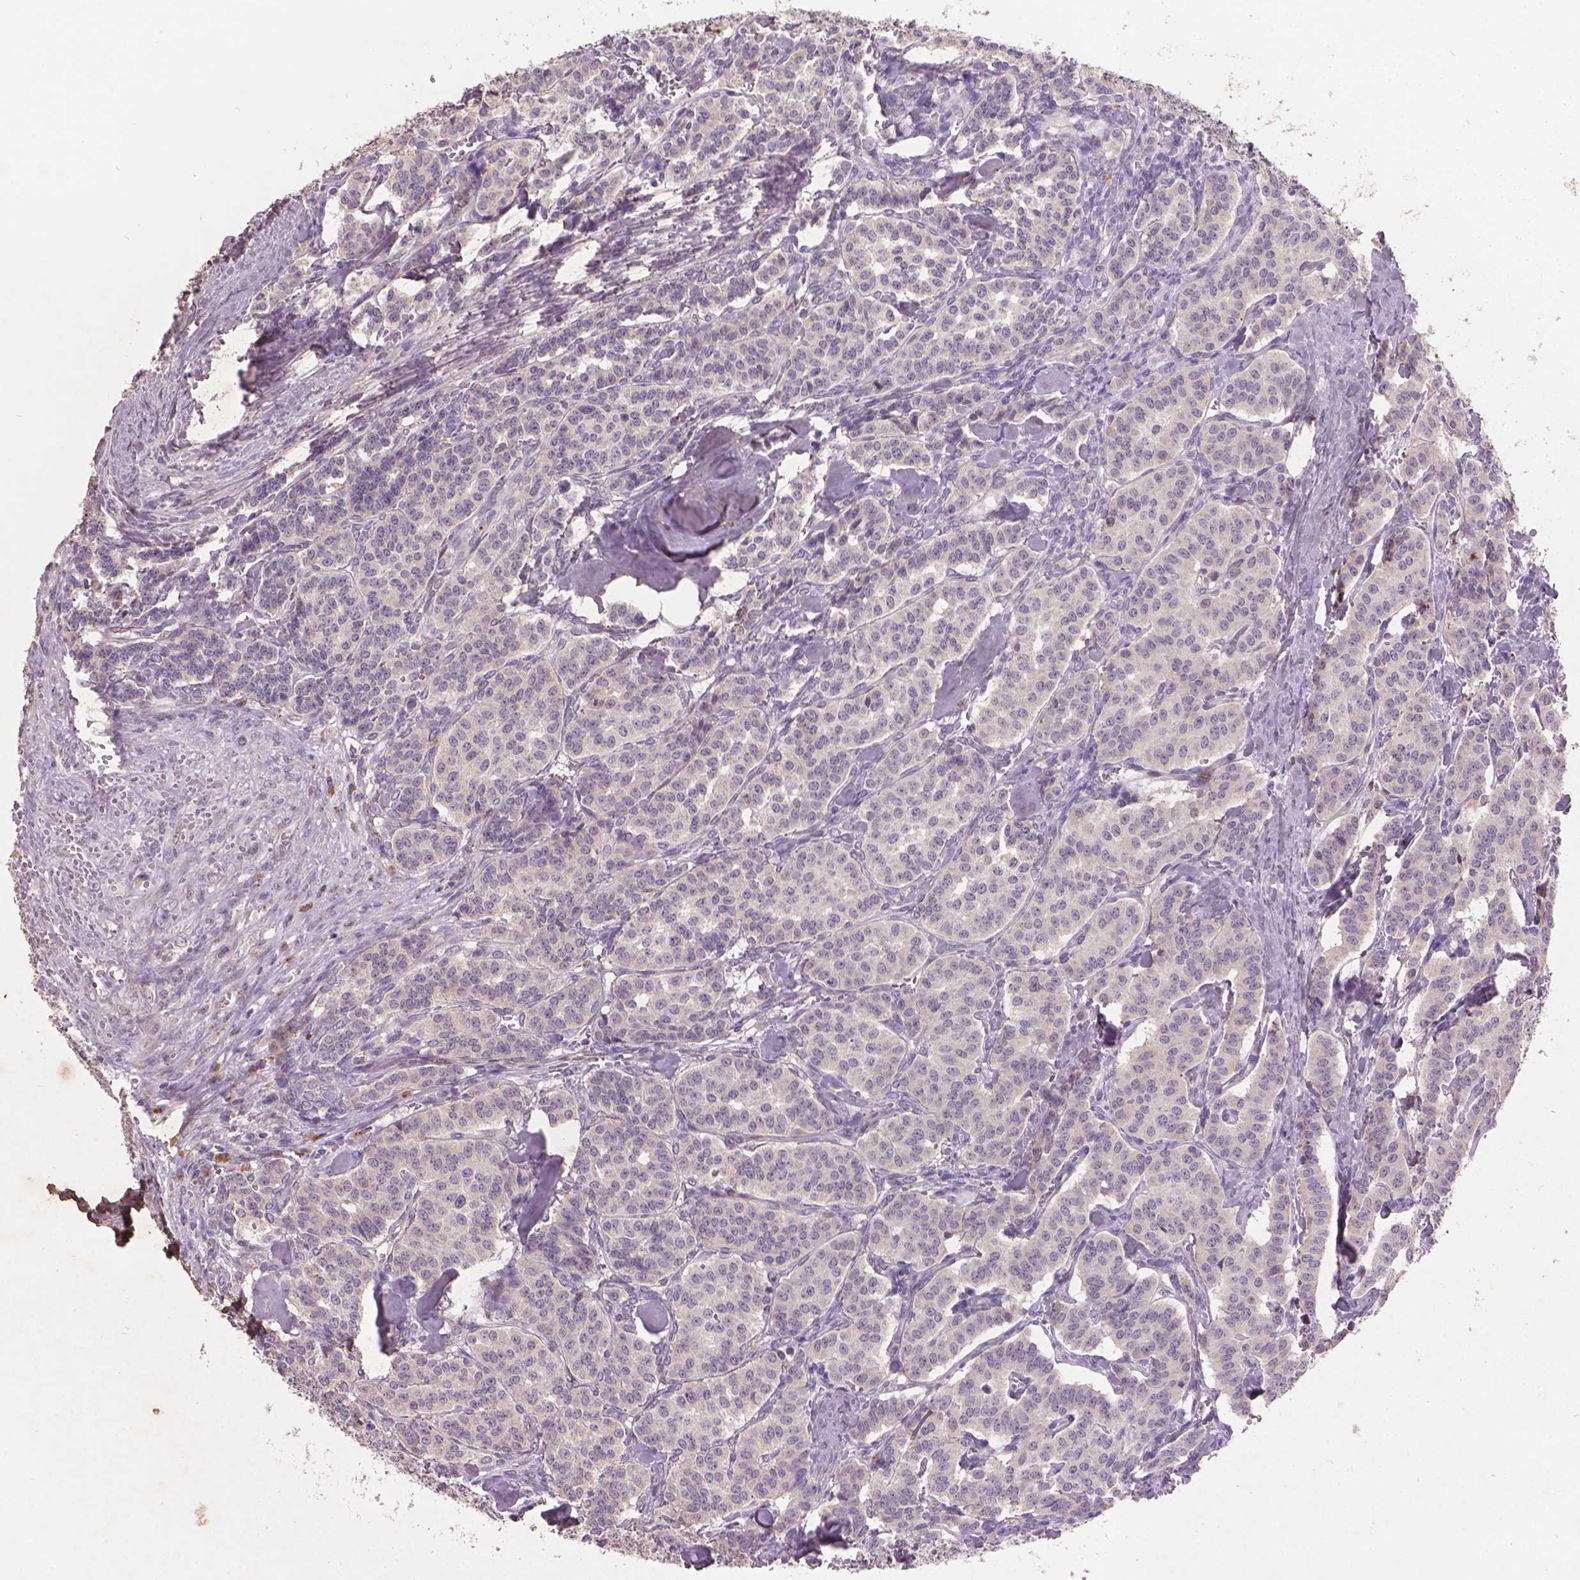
{"staining": {"intensity": "negative", "quantity": "none", "location": "none"}, "tissue": "carcinoid", "cell_type": "Tumor cells", "image_type": "cancer", "snomed": [{"axis": "morphology", "description": "Normal tissue, NOS"}, {"axis": "morphology", "description": "Carcinoid, malignant, NOS"}, {"axis": "topography", "description": "Lung"}], "caption": "Immunohistochemistry of carcinoid reveals no positivity in tumor cells.", "gene": "SOX17", "patient": {"sex": "female", "age": 46}}